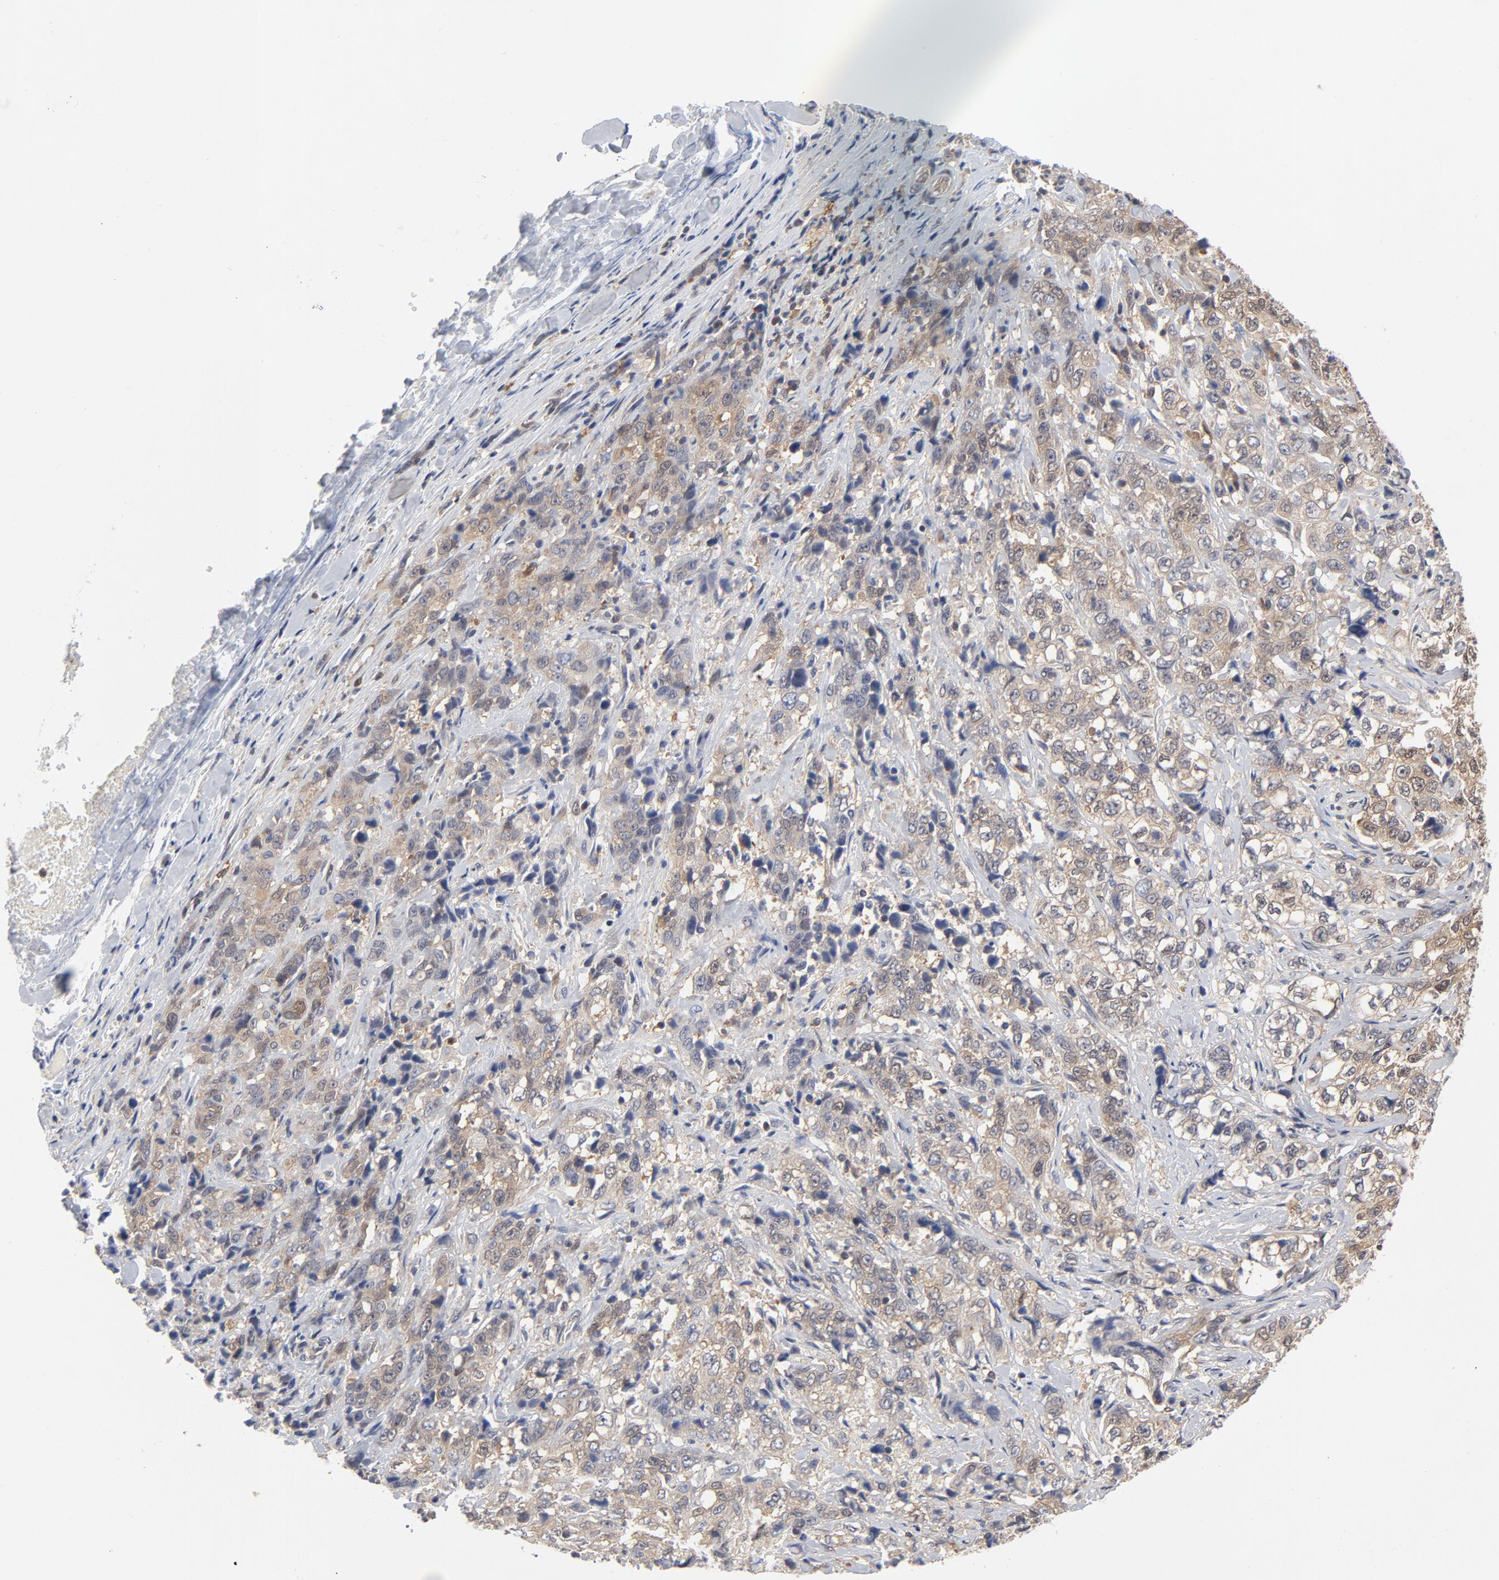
{"staining": {"intensity": "moderate", "quantity": "25%-75%", "location": "cytoplasmic/membranous"}, "tissue": "stomach cancer", "cell_type": "Tumor cells", "image_type": "cancer", "snomed": [{"axis": "morphology", "description": "Adenocarcinoma, NOS"}, {"axis": "topography", "description": "Stomach"}], "caption": "IHC image of neoplastic tissue: stomach cancer stained using immunohistochemistry (IHC) demonstrates medium levels of moderate protein expression localized specifically in the cytoplasmic/membranous of tumor cells, appearing as a cytoplasmic/membranous brown color.", "gene": "ASMTL", "patient": {"sex": "male", "age": 48}}